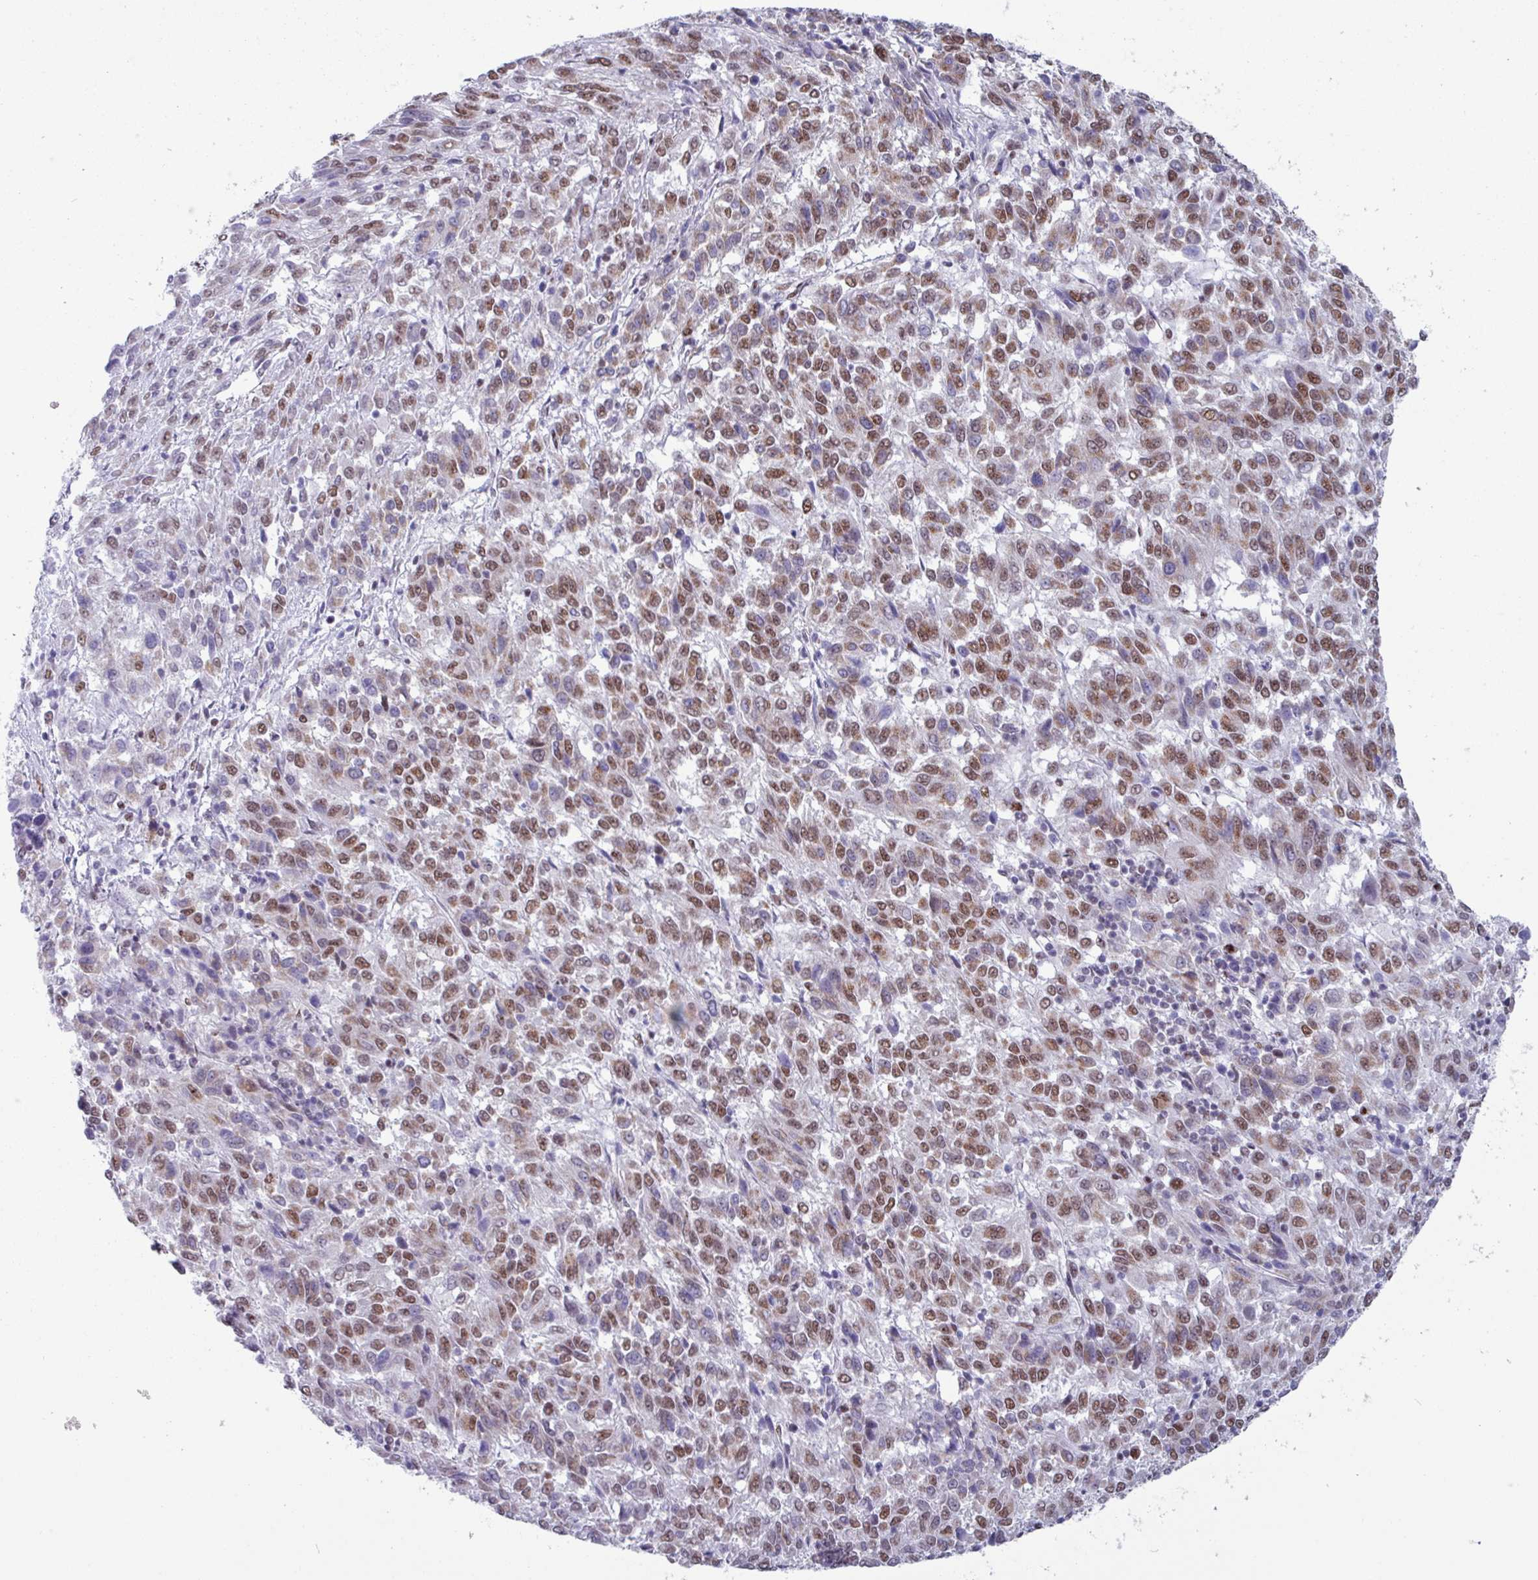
{"staining": {"intensity": "moderate", "quantity": ">75%", "location": "nuclear"}, "tissue": "melanoma", "cell_type": "Tumor cells", "image_type": "cancer", "snomed": [{"axis": "morphology", "description": "Malignant melanoma, Metastatic site"}, {"axis": "topography", "description": "Lung"}], "caption": "Immunohistochemistry (IHC) of melanoma reveals medium levels of moderate nuclear expression in about >75% of tumor cells.", "gene": "PUF60", "patient": {"sex": "male", "age": 64}}